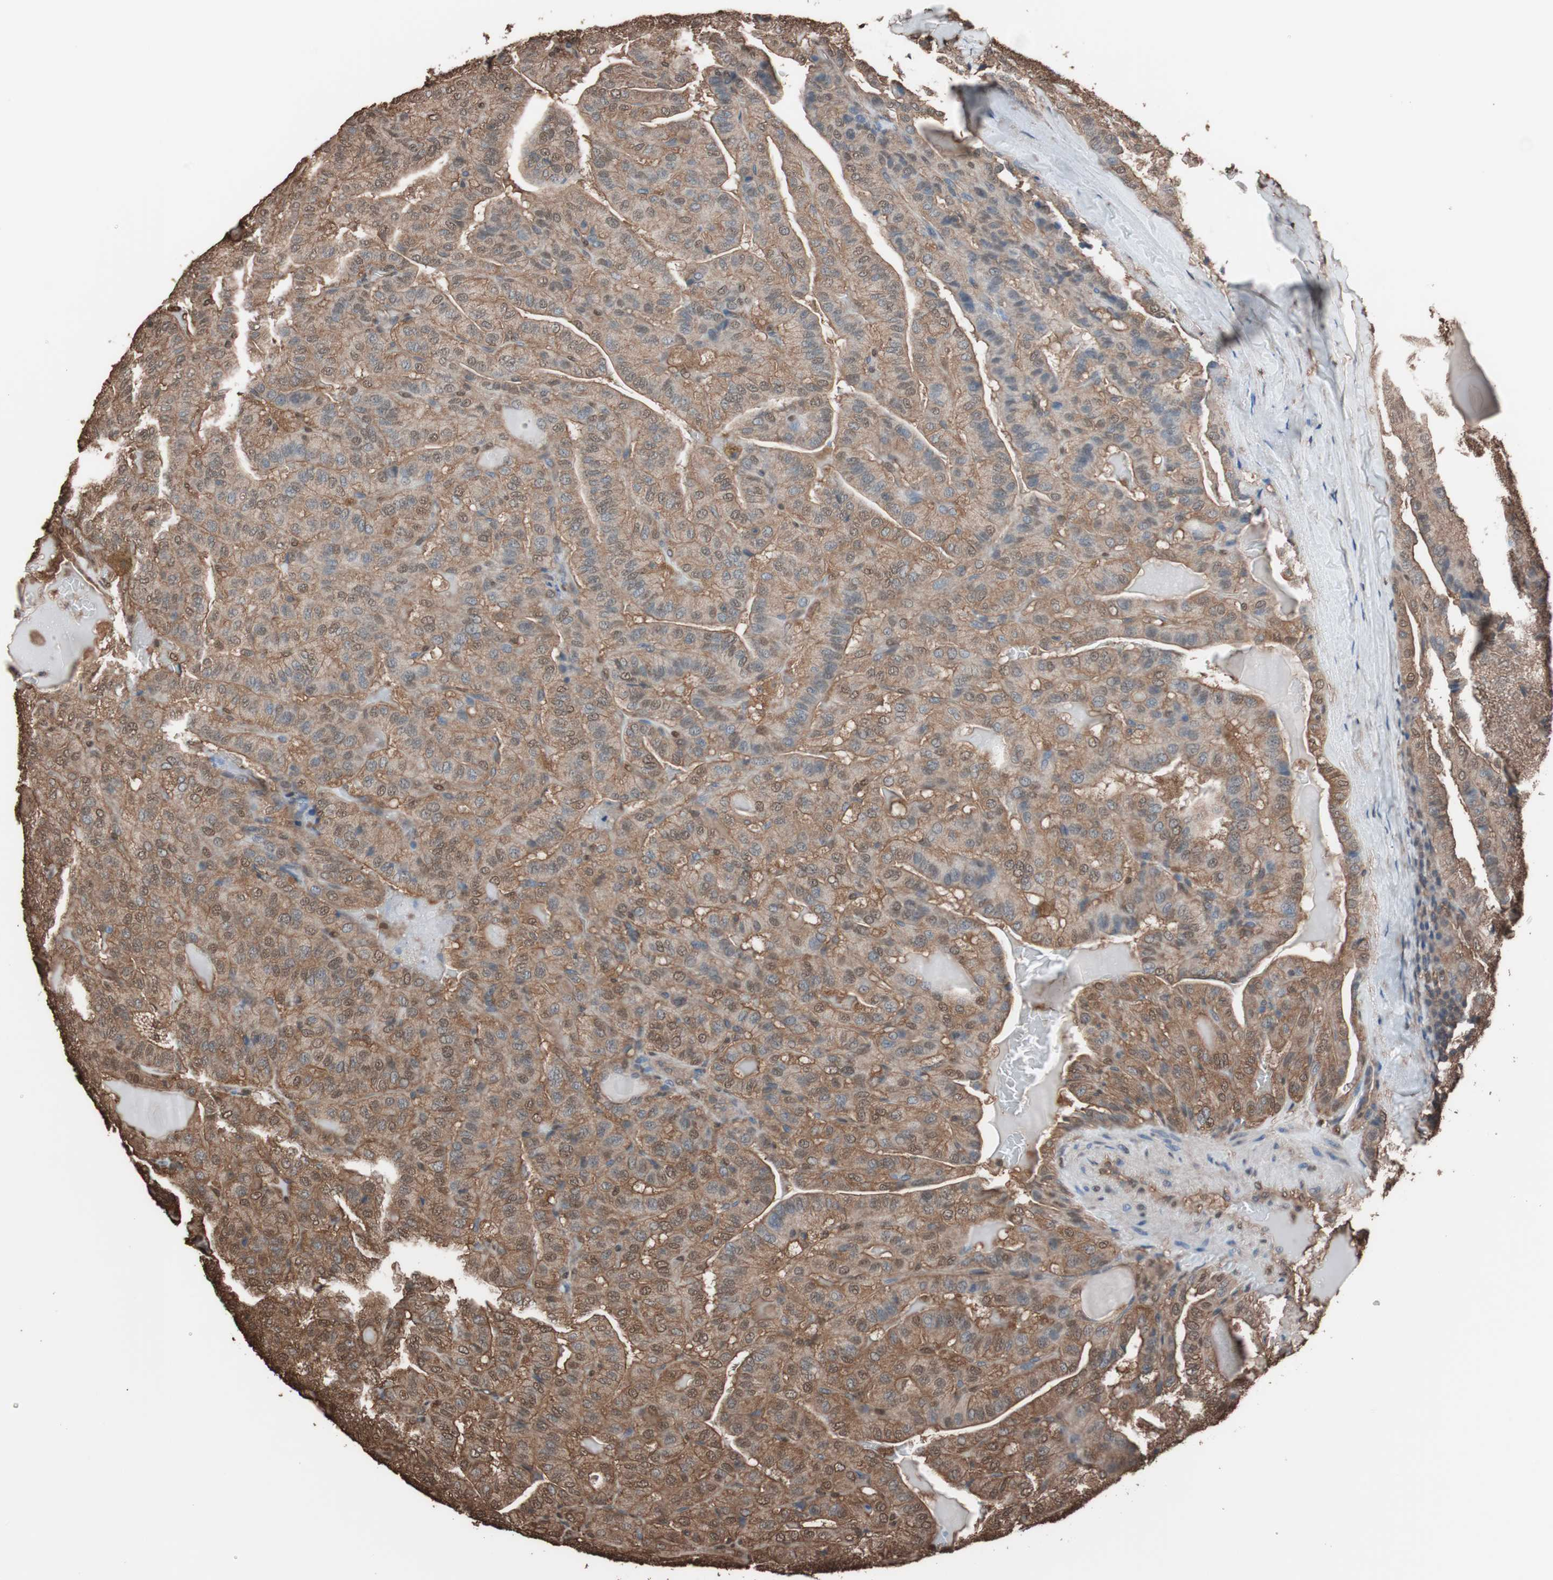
{"staining": {"intensity": "moderate", "quantity": ">75%", "location": "cytoplasmic/membranous,nuclear"}, "tissue": "thyroid cancer", "cell_type": "Tumor cells", "image_type": "cancer", "snomed": [{"axis": "morphology", "description": "Papillary adenocarcinoma, NOS"}, {"axis": "topography", "description": "Thyroid gland"}], "caption": "An image showing moderate cytoplasmic/membranous and nuclear positivity in approximately >75% of tumor cells in papillary adenocarcinoma (thyroid), as visualized by brown immunohistochemical staining.", "gene": "CALM2", "patient": {"sex": "male", "age": 77}}